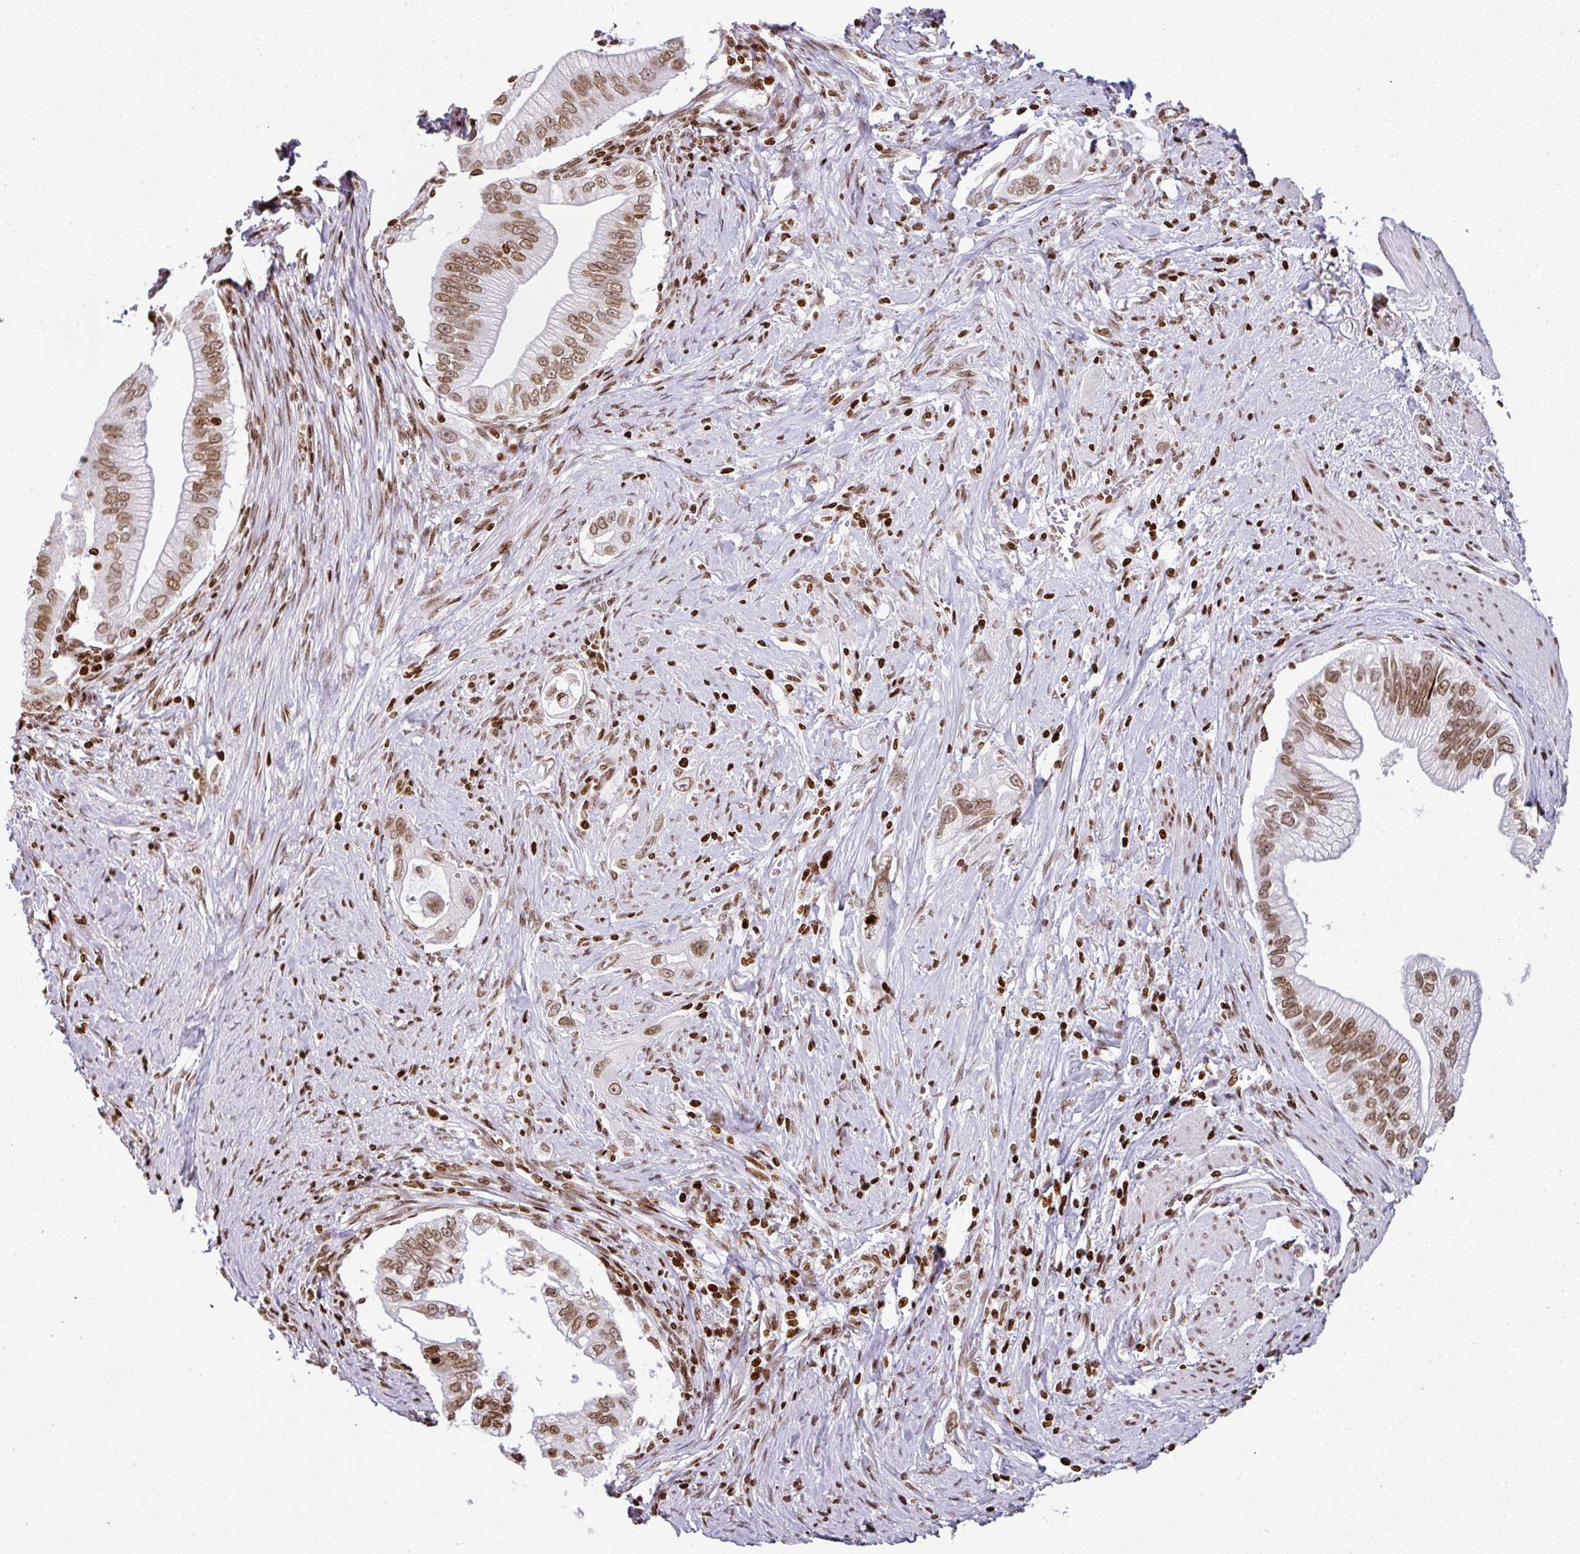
{"staining": {"intensity": "moderate", "quantity": ">75%", "location": "nuclear"}, "tissue": "pancreatic cancer", "cell_type": "Tumor cells", "image_type": "cancer", "snomed": [{"axis": "morphology", "description": "Adenocarcinoma, NOS"}, {"axis": "topography", "description": "Pancreas"}], "caption": "A histopathology image showing moderate nuclear expression in about >75% of tumor cells in pancreatic cancer (adenocarcinoma), as visualized by brown immunohistochemical staining.", "gene": "RASL11A", "patient": {"sex": "male", "age": 70}}